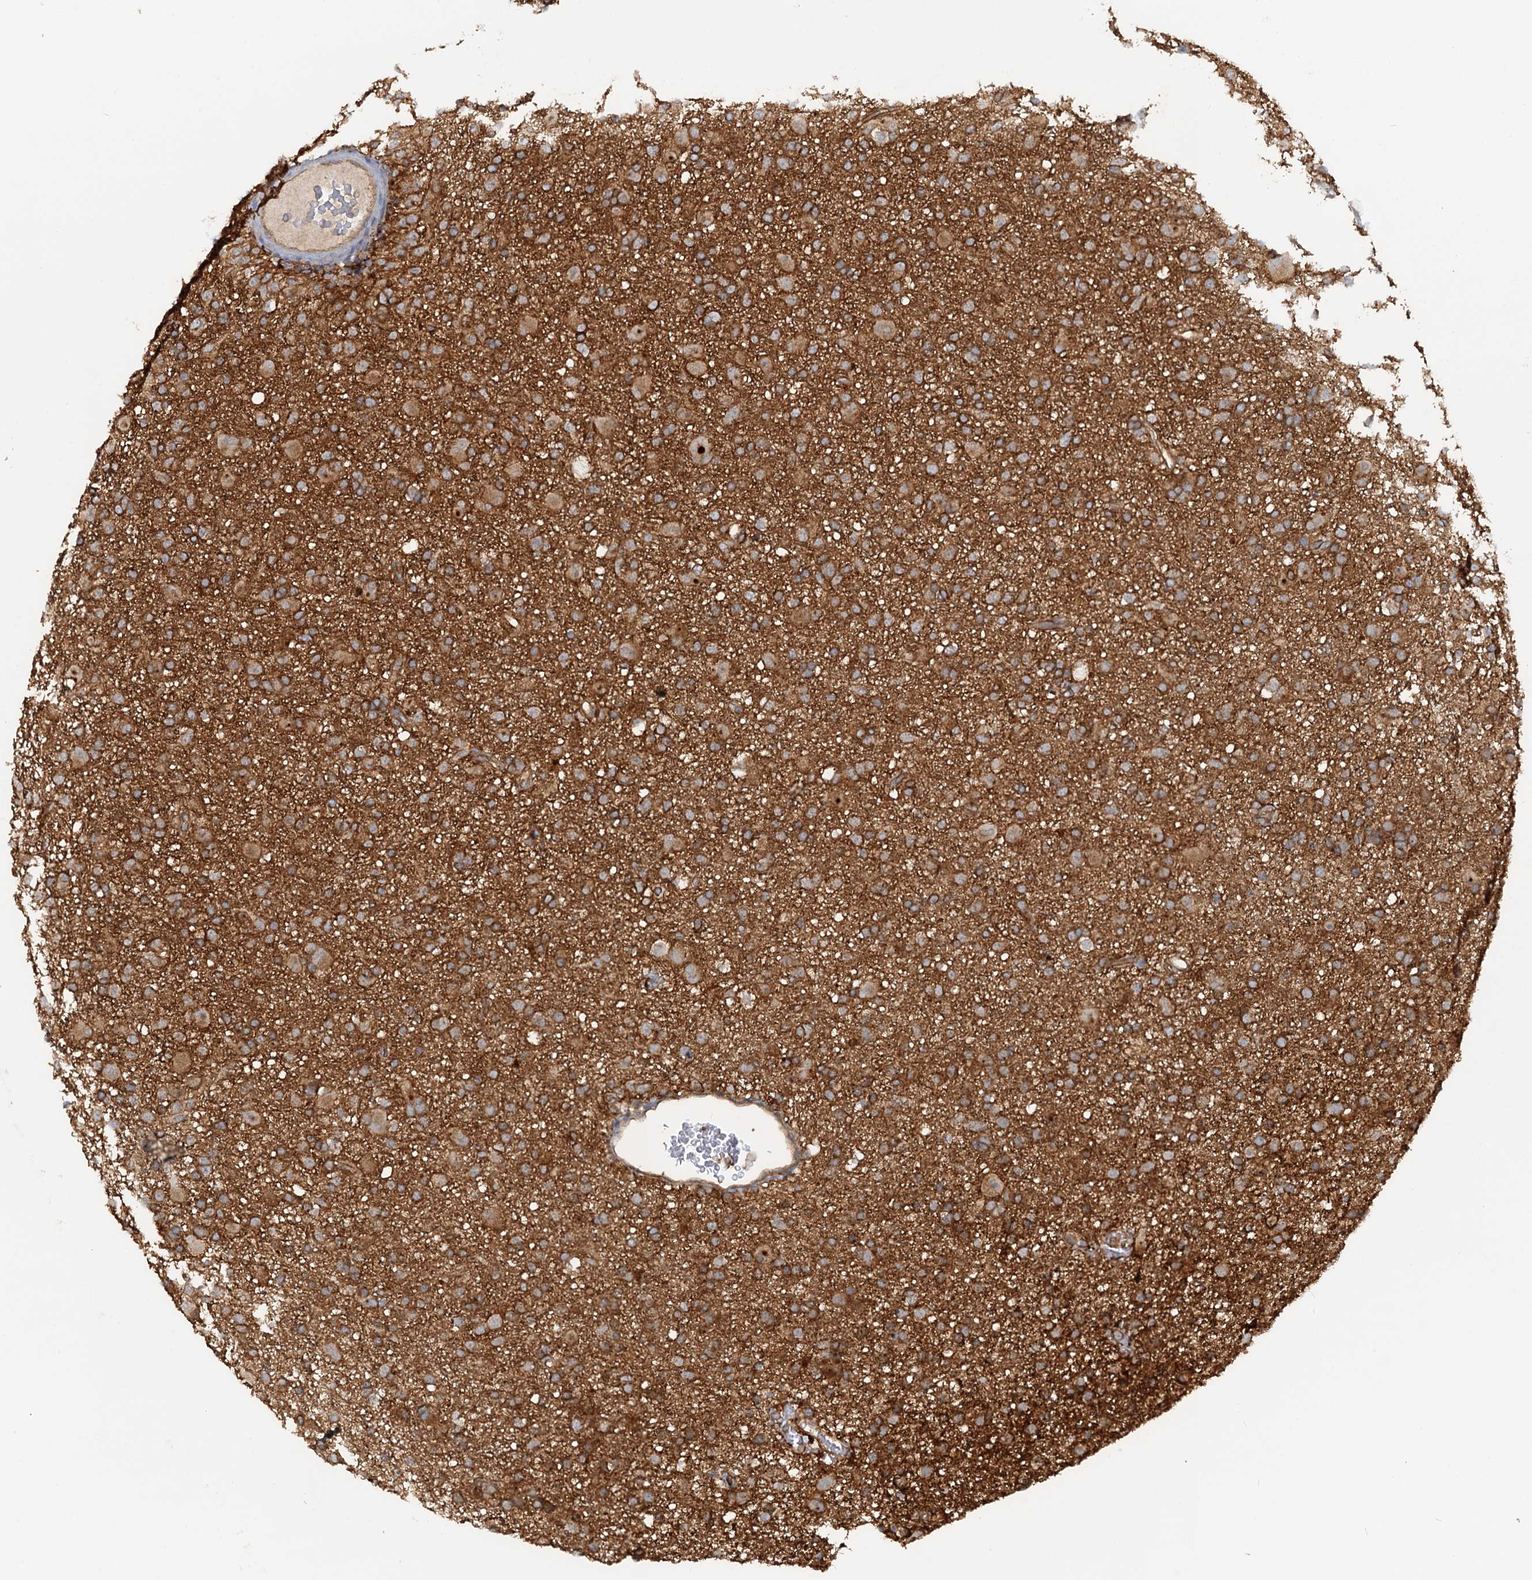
{"staining": {"intensity": "moderate", "quantity": ">75%", "location": "cytoplasmic/membranous,nuclear"}, "tissue": "glioma", "cell_type": "Tumor cells", "image_type": "cancer", "snomed": [{"axis": "morphology", "description": "Glioma, malignant, Low grade"}, {"axis": "topography", "description": "Brain"}], "caption": "Brown immunohistochemical staining in malignant glioma (low-grade) reveals moderate cytoplasmic/membranous and nuclear positivity in about >75% of tumor cells.", "gene": "NIPAL3", "patient": {"sex": "male", "age": 65}}